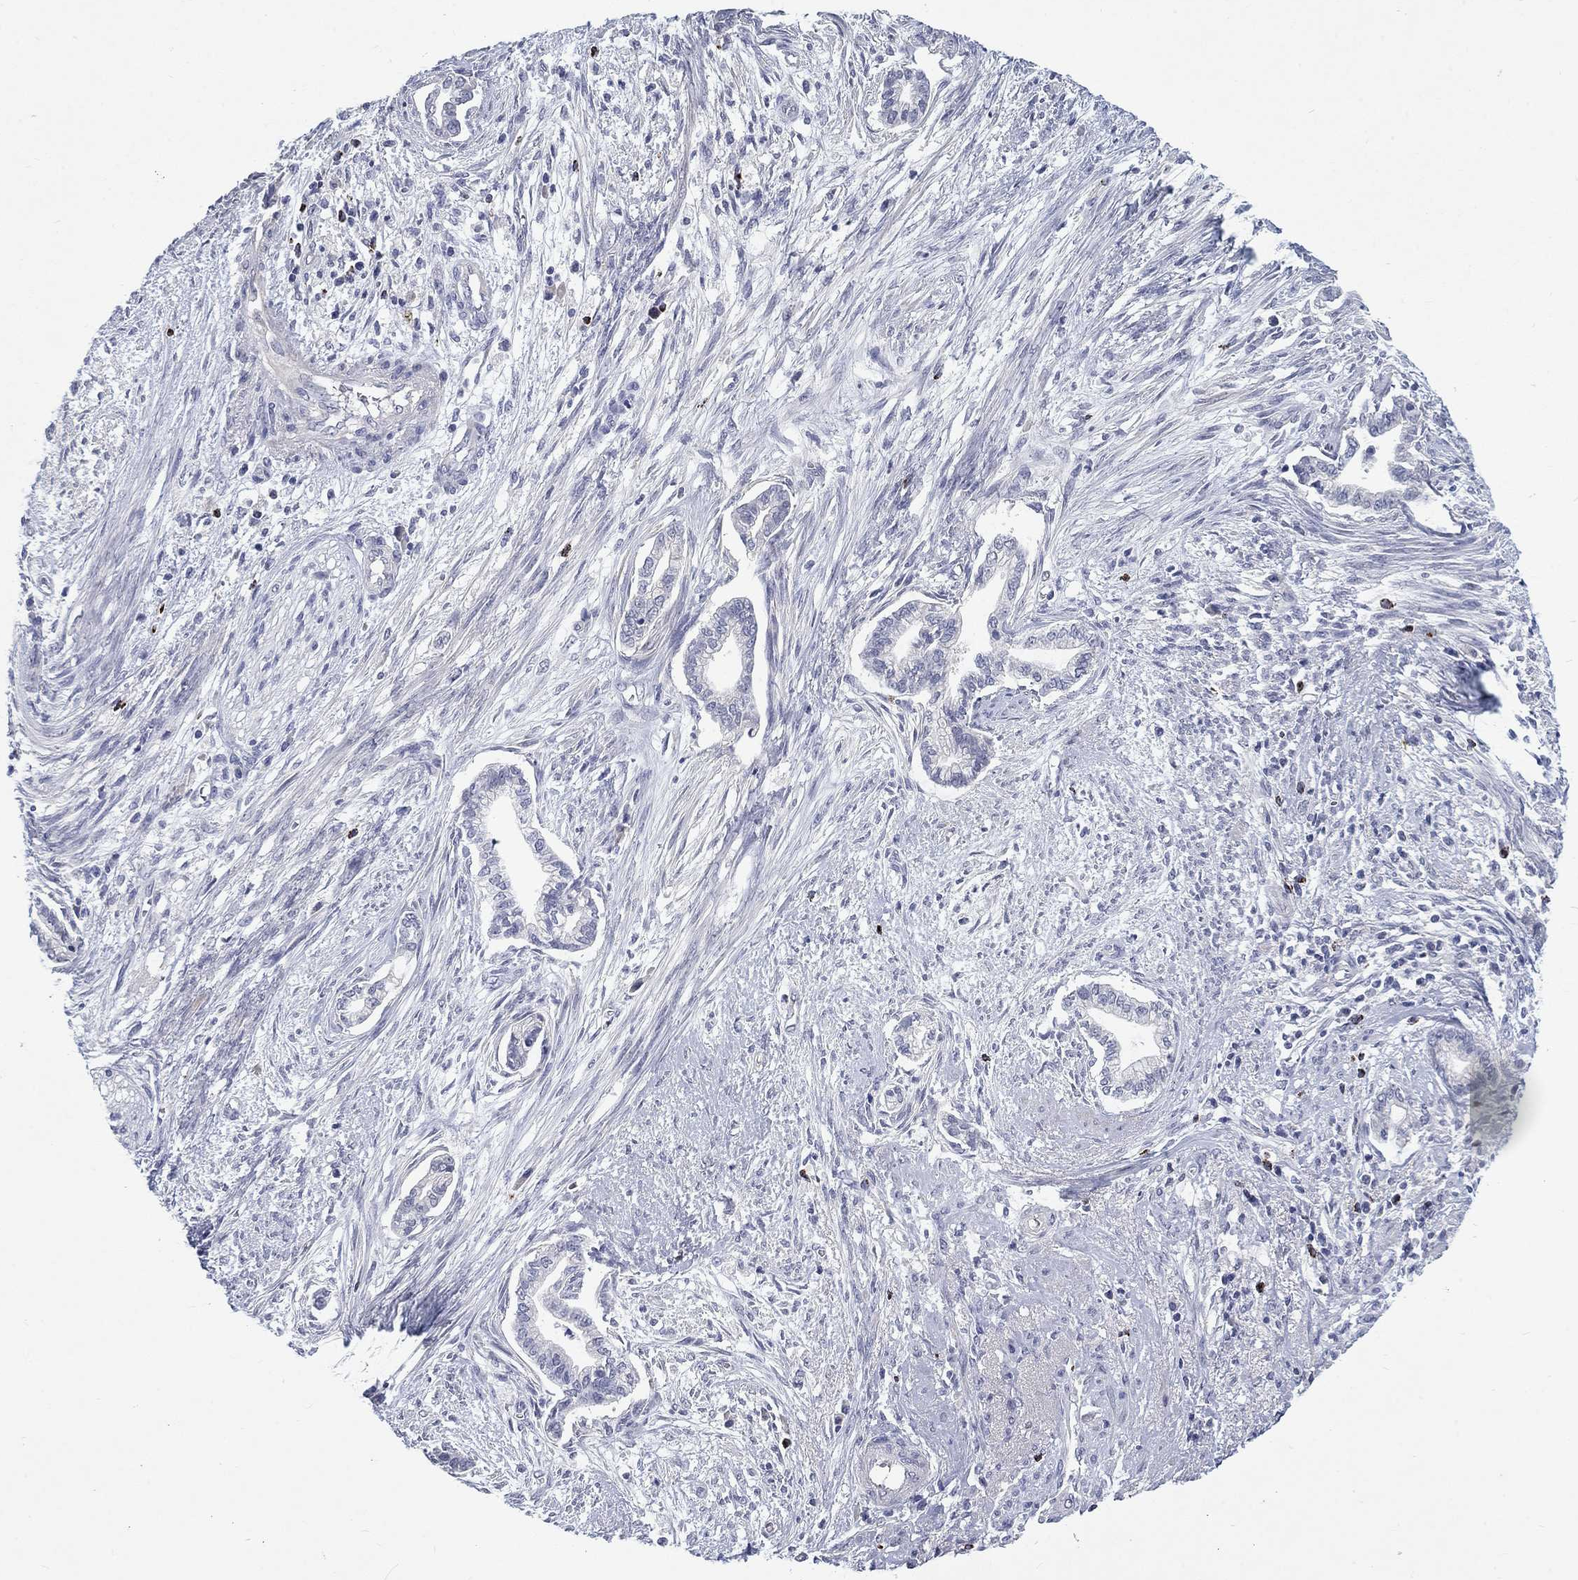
{"staining": {"intensity": "negative", "quantity": "none", "location": "none"}, "tissue": "cervical cancer", "cell_type": "Tumor cells", "image_type": "cancer", "snomed": [{"axis": "morphology", "description": "Adenocarcinoma, NOS"}, {"axis": "topography", "description": "Cervix"}], "caption": "This is a histopathology image of IHC staining of adenocarcinoma (cervical), which shows no expression in tumor cells.", "gene": "GZMA", "patient": {"sex": "female", "age": 62}}